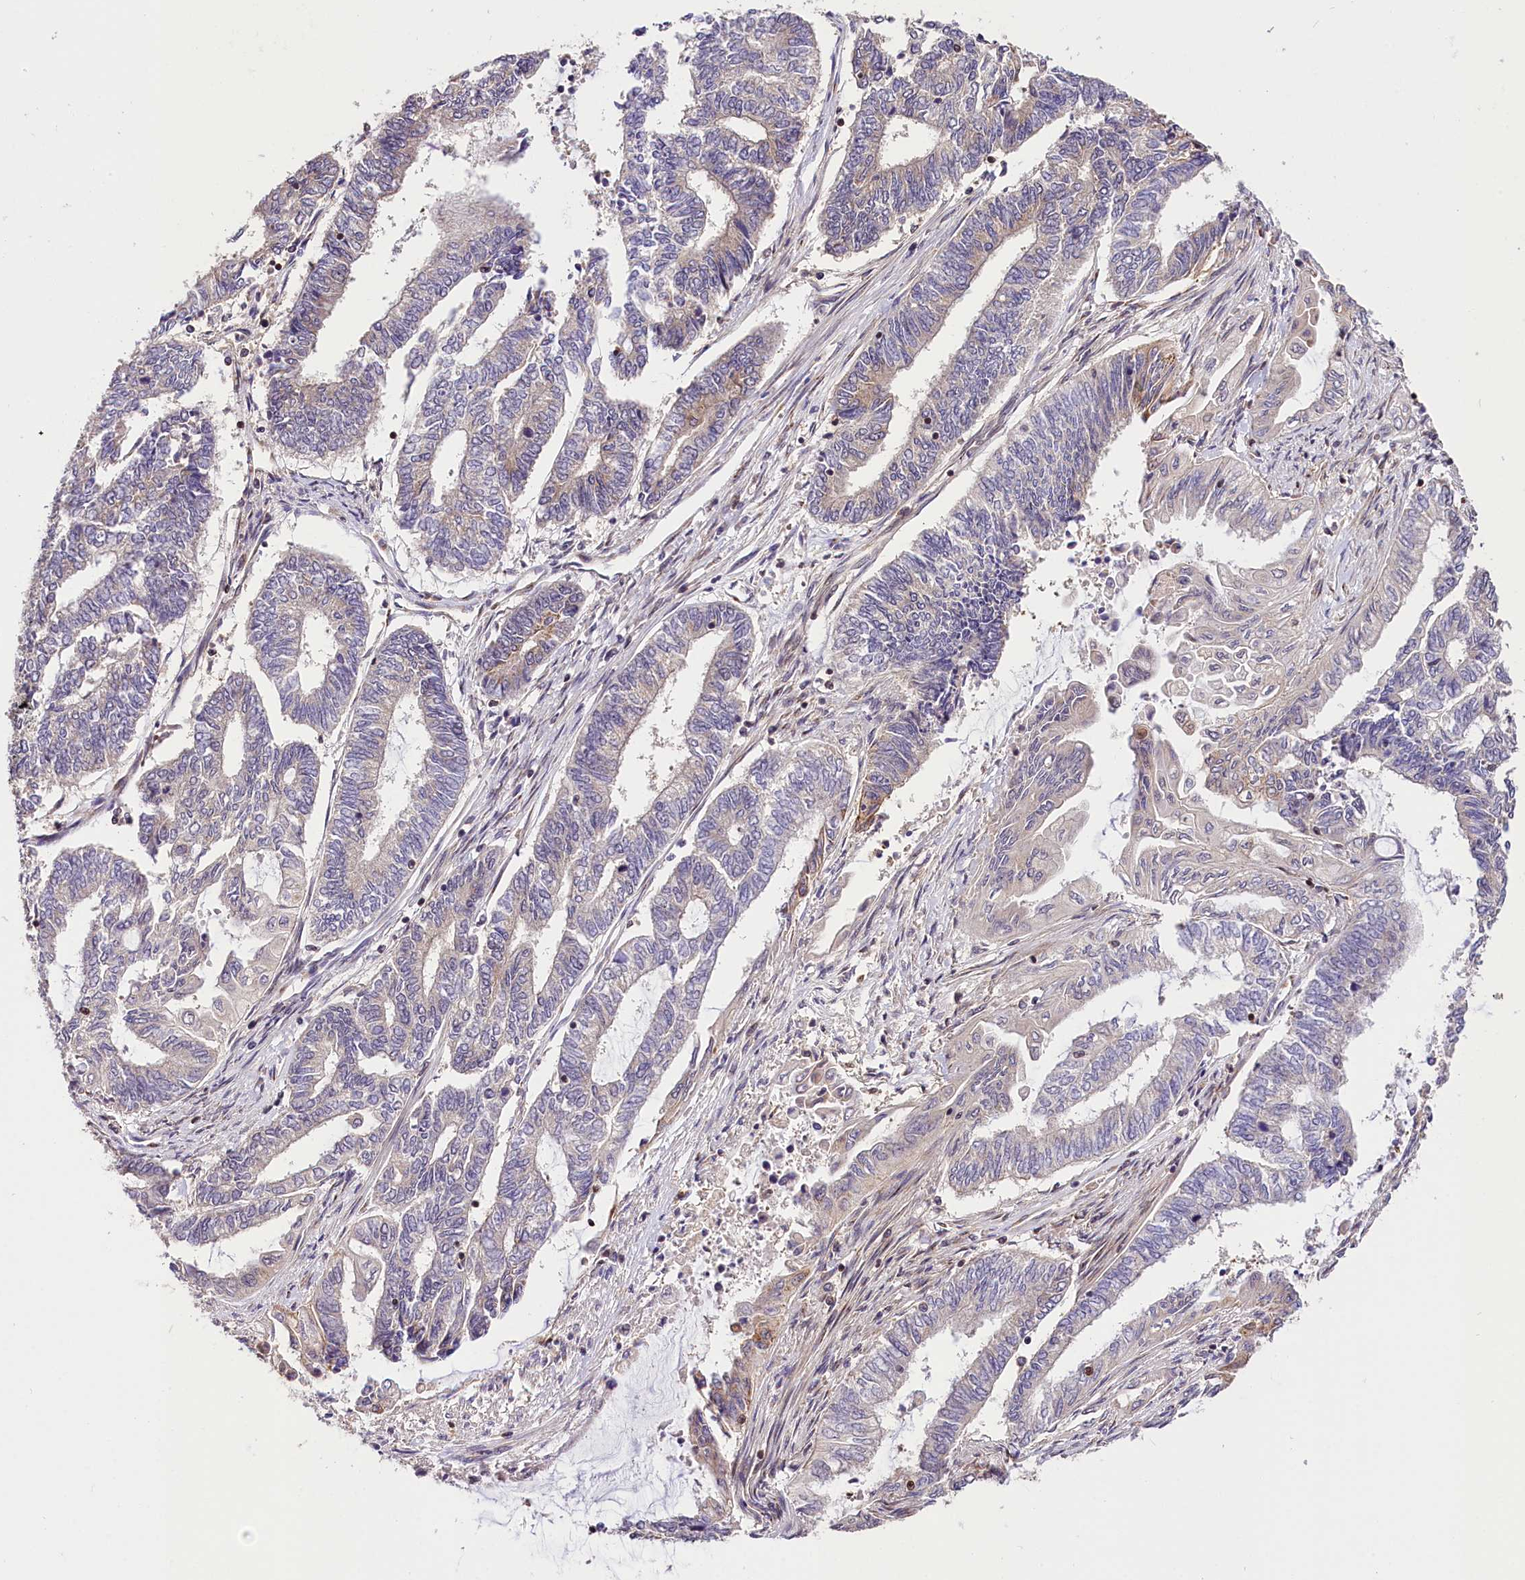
{"staining": {"intensity": "negative", "quantity": "none", "location": "none"}, "tissue": "endometrial cancer", "cell_type": "Tumor cells", "image_type": "cancer", "snomed": [{"axis": "morphology", "description": "Adenocarcinoma, NOS"}, {"axis": "topography", "description": "Uterus"}, {"axis": "topography", "description": "Endometrium"}], "caption": "Tumor cells show no significant protein staining in adenocarcinoma (endometrial).", "gene": "CHORDC1", "patient": {"sex": "female", "age": 70}}